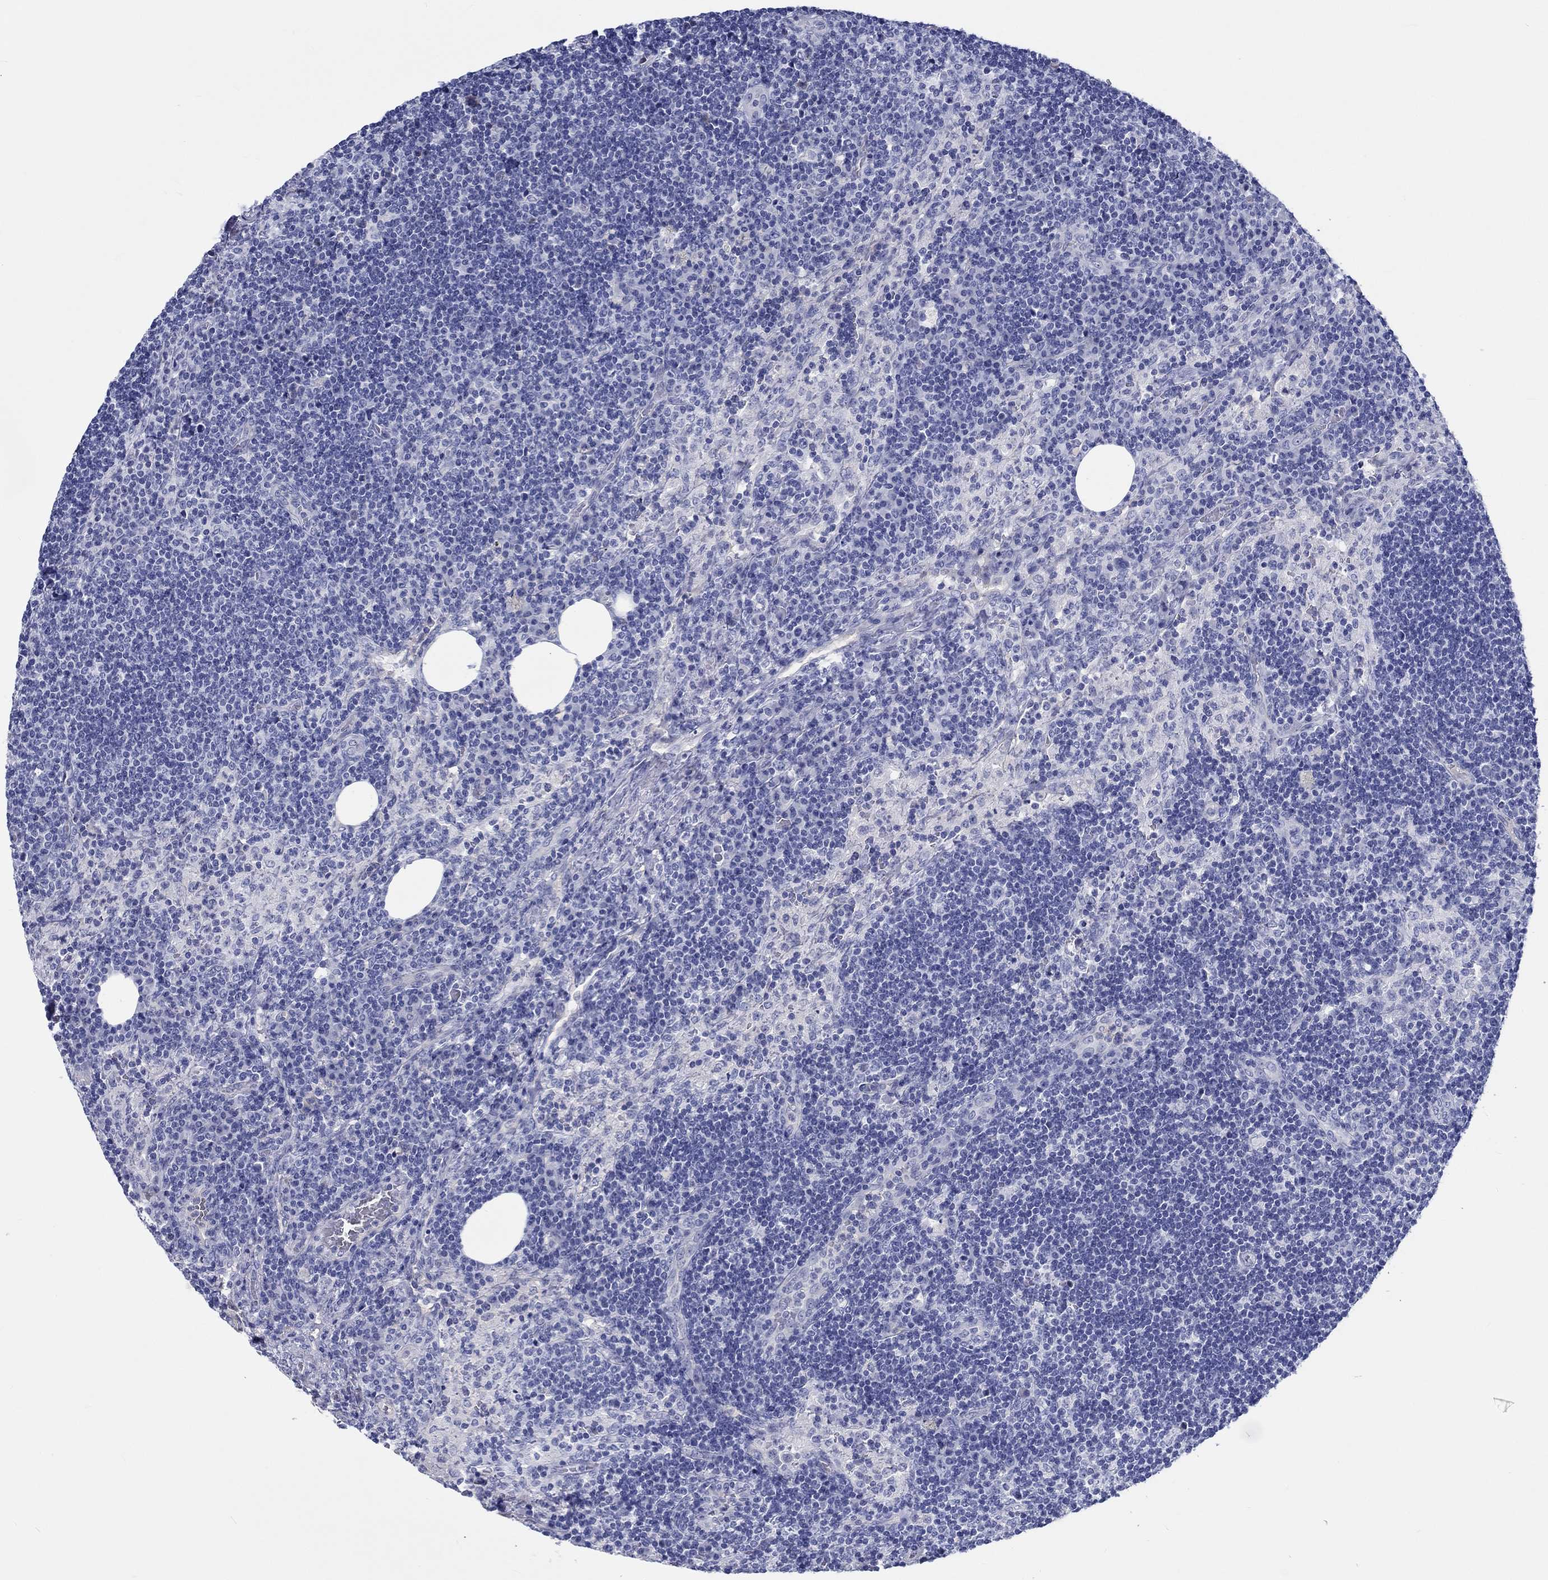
{"staining": {"intensity": "negative", "quantity": "none", "location": "none"}, "tissue": "lymph node", "cell_type": "Non-germinal center cells", "image_type": "normal", "snomed": [{"axis": "morphology", "description": "Normal tissue, NOS"}, {"axis": "topography", "description": "Lymph node"}], "caption": "Immunohistochemistry of normal lymph node reveals no expression in non-germinal center cells.", "gene": "CDY1B", "patient": {"sex": "male", "age": 63}}